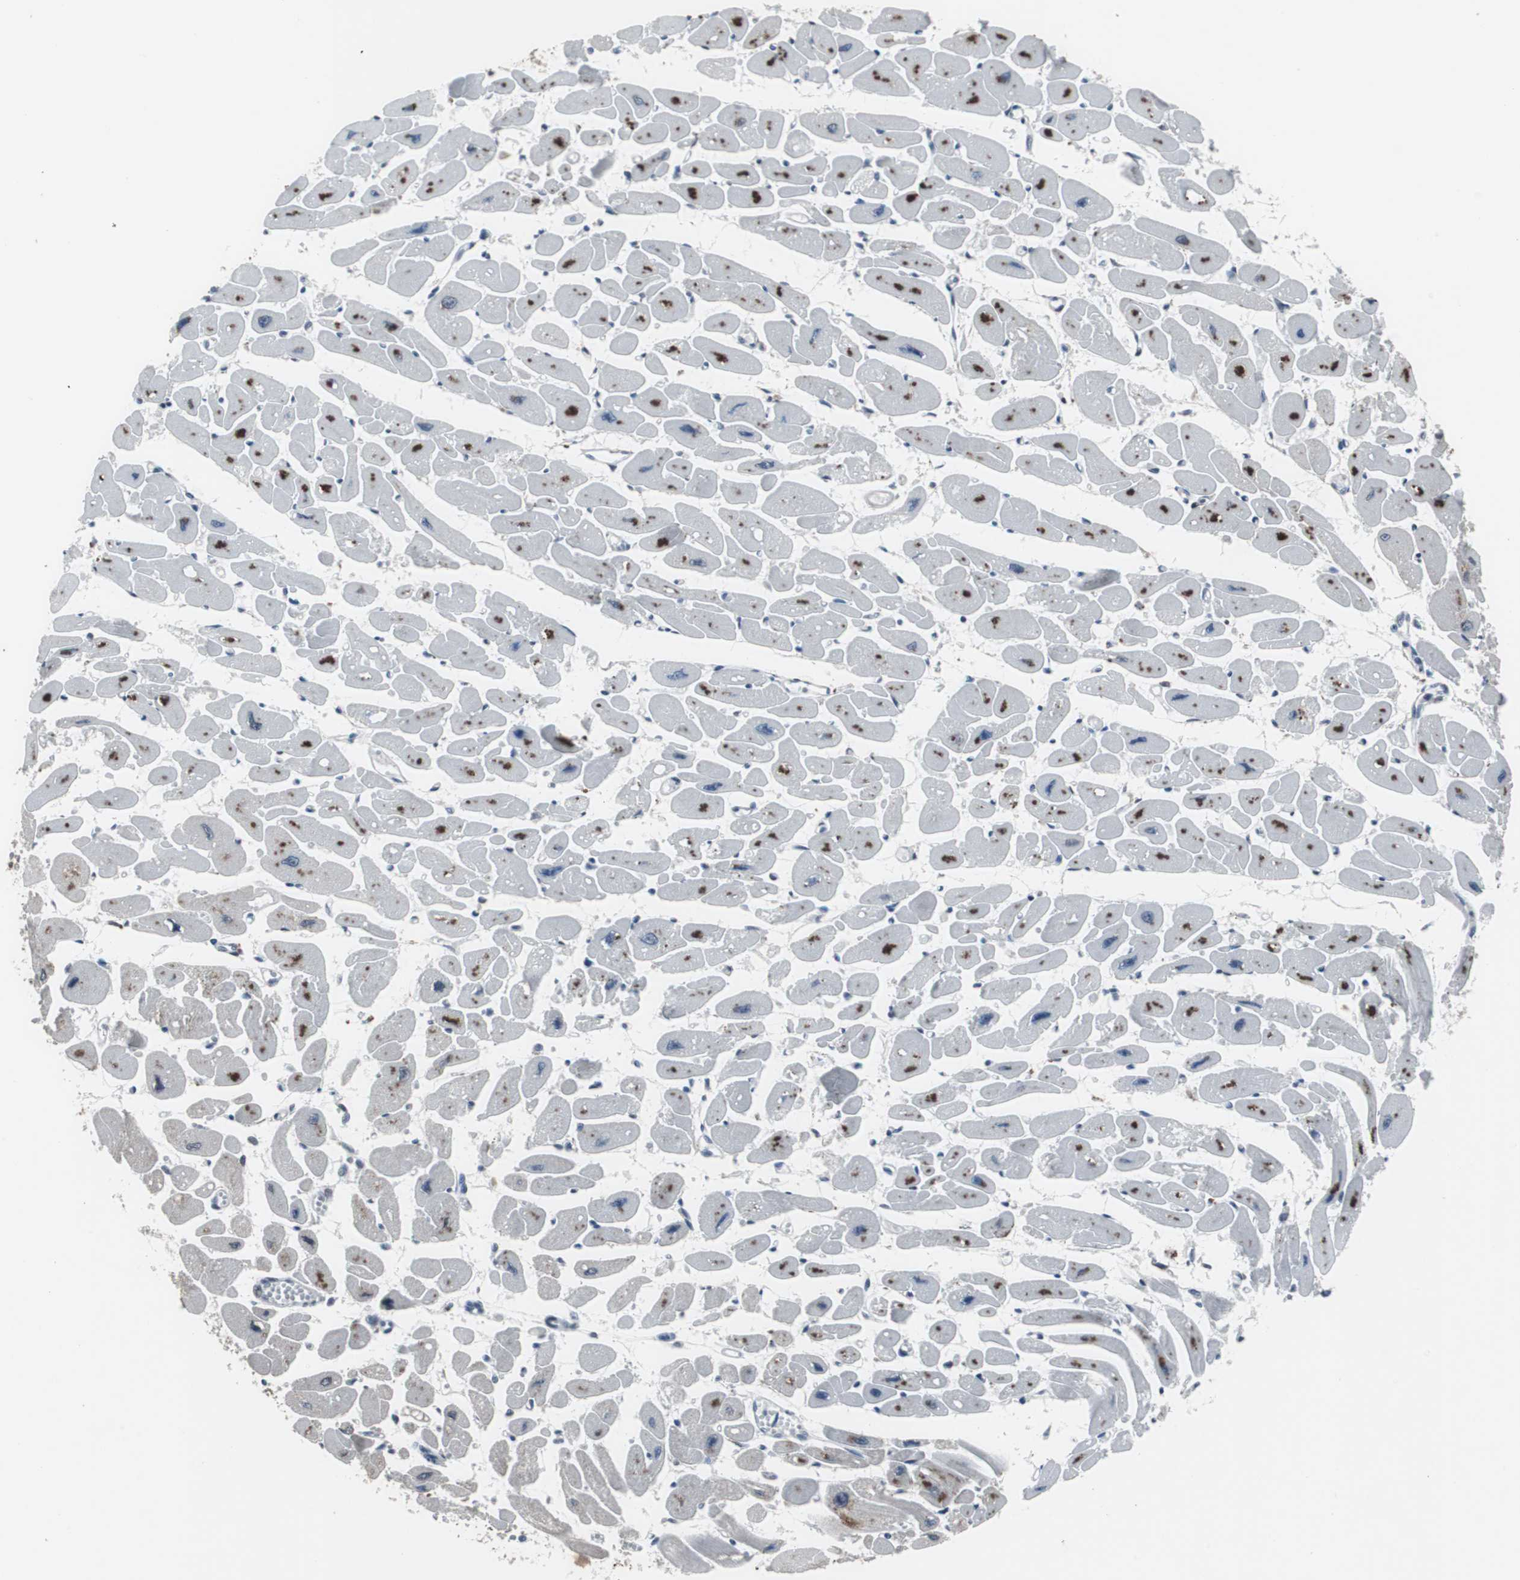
{"staining": {"intensity": "strong", "quantity": "25%-75%", "location": "cytoplasmic/membranous"}, "tissue": "heart muscle", "cell_type": "Cardiomyocytes", "image_type": "normal", "snomed": [{"axis": "morphology", "description": "Normal tissue, NOS"}, {"axis": "topography", "description": "Heart"}], "caption": "Immunohistochemistry (IHC) (DAB (3,3'-diaminobenzidine)) staining of normal human heart muscle demonstrates strong cytoplasmic/membranous protein expression in approximately 25%-75% of cardiomyocytes. The protein is shown in brown color, while the nuclei are stained blue.", "gene": "FOXP4", "patient": {"sex": "female", "age": 54}}